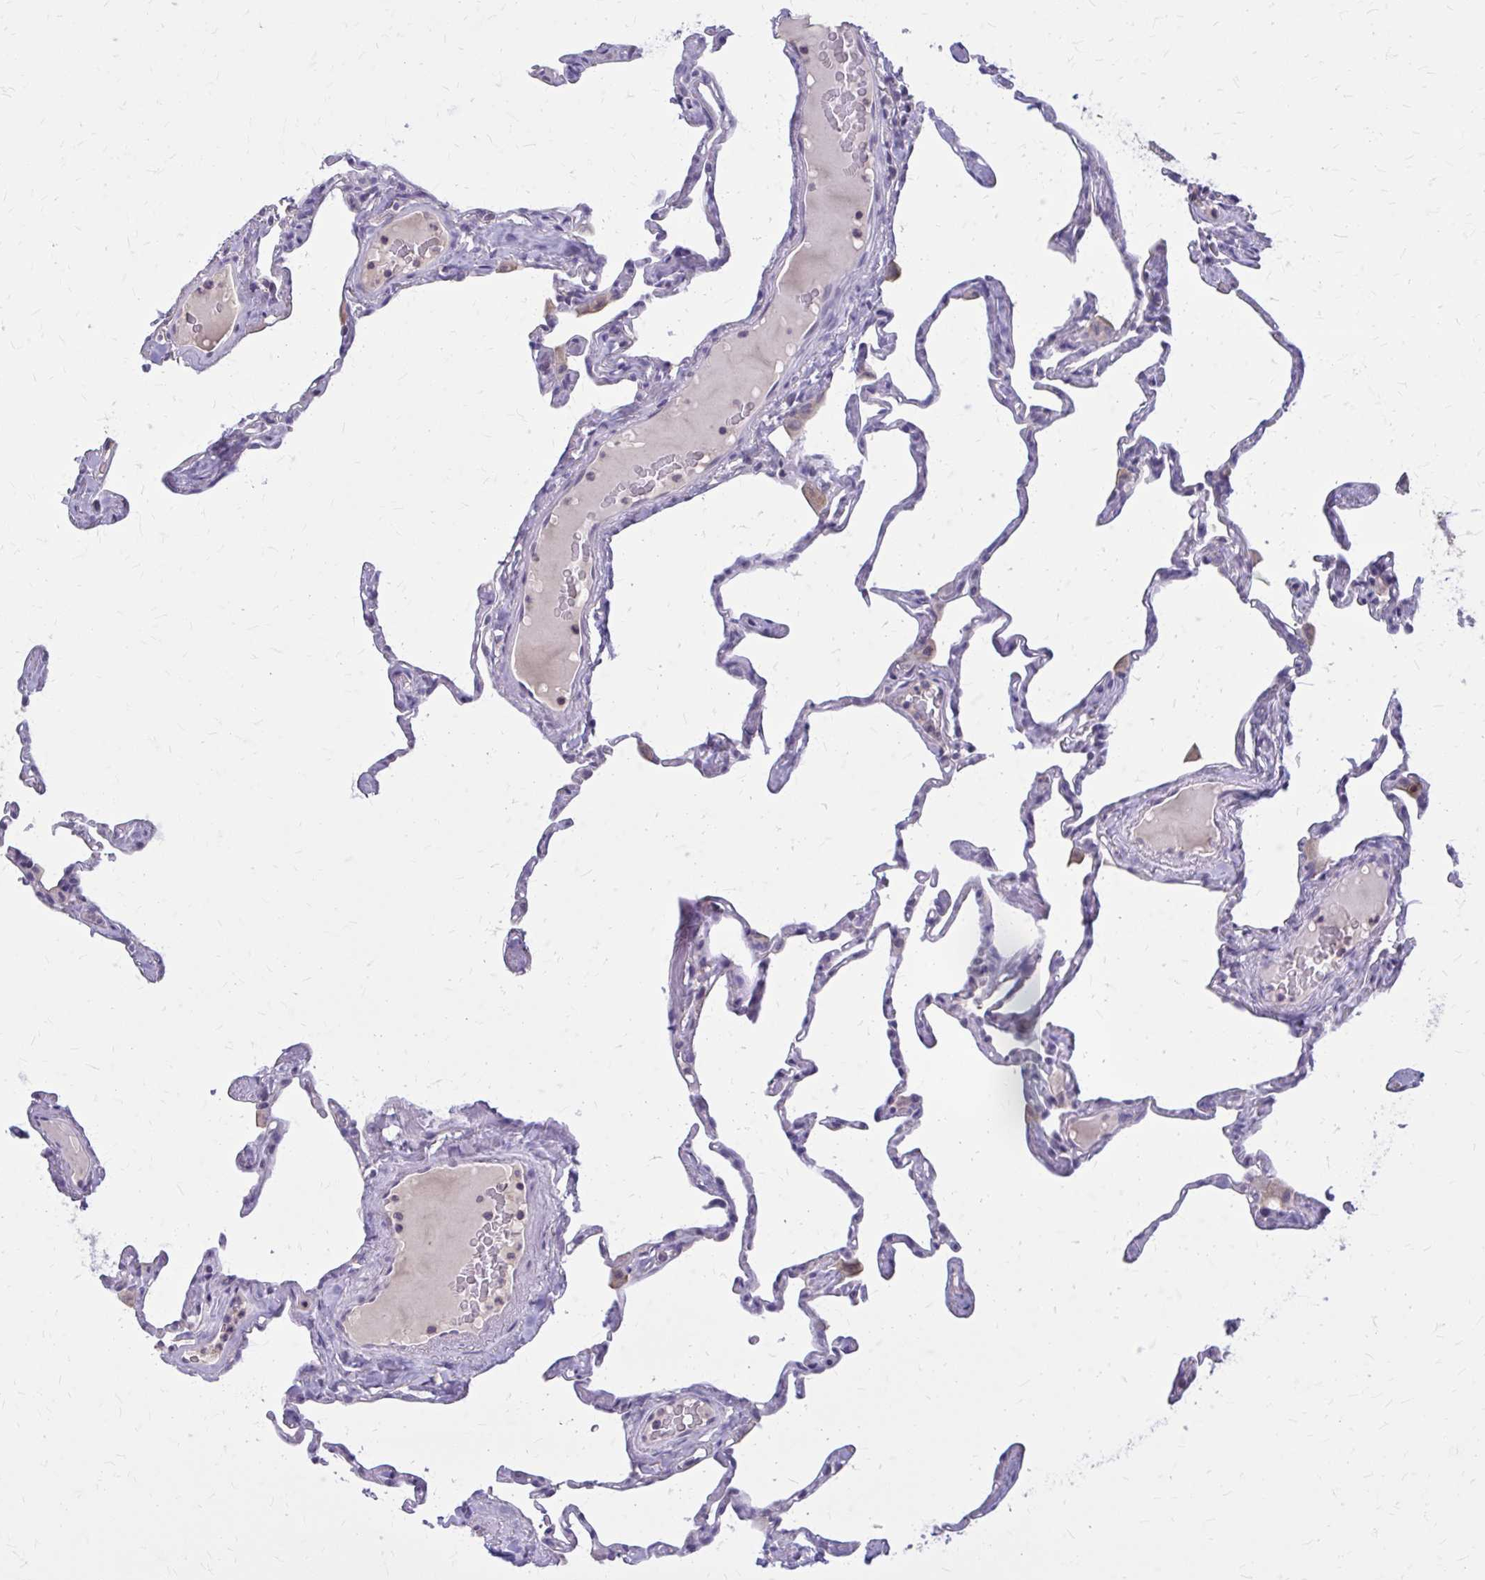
{"staining": {"intensity": "negative", "quantity": "none", "location": "none"}, "tissue": "lung", "cell_type": "Alveolar cells", "image_type": "normal", "snomed": [{"axis": "morphology", "description": "Normal tissue, NOS"}, {"axis": "topography", "description": "Lung"}], "caption": "The image reveals no significant staining in alveolar cells of lung. (DAB immunohistochemistry with hematoxylin counter stain).", "gene": "OR4A47", "patient": {"sex": "male", "age": 65}}